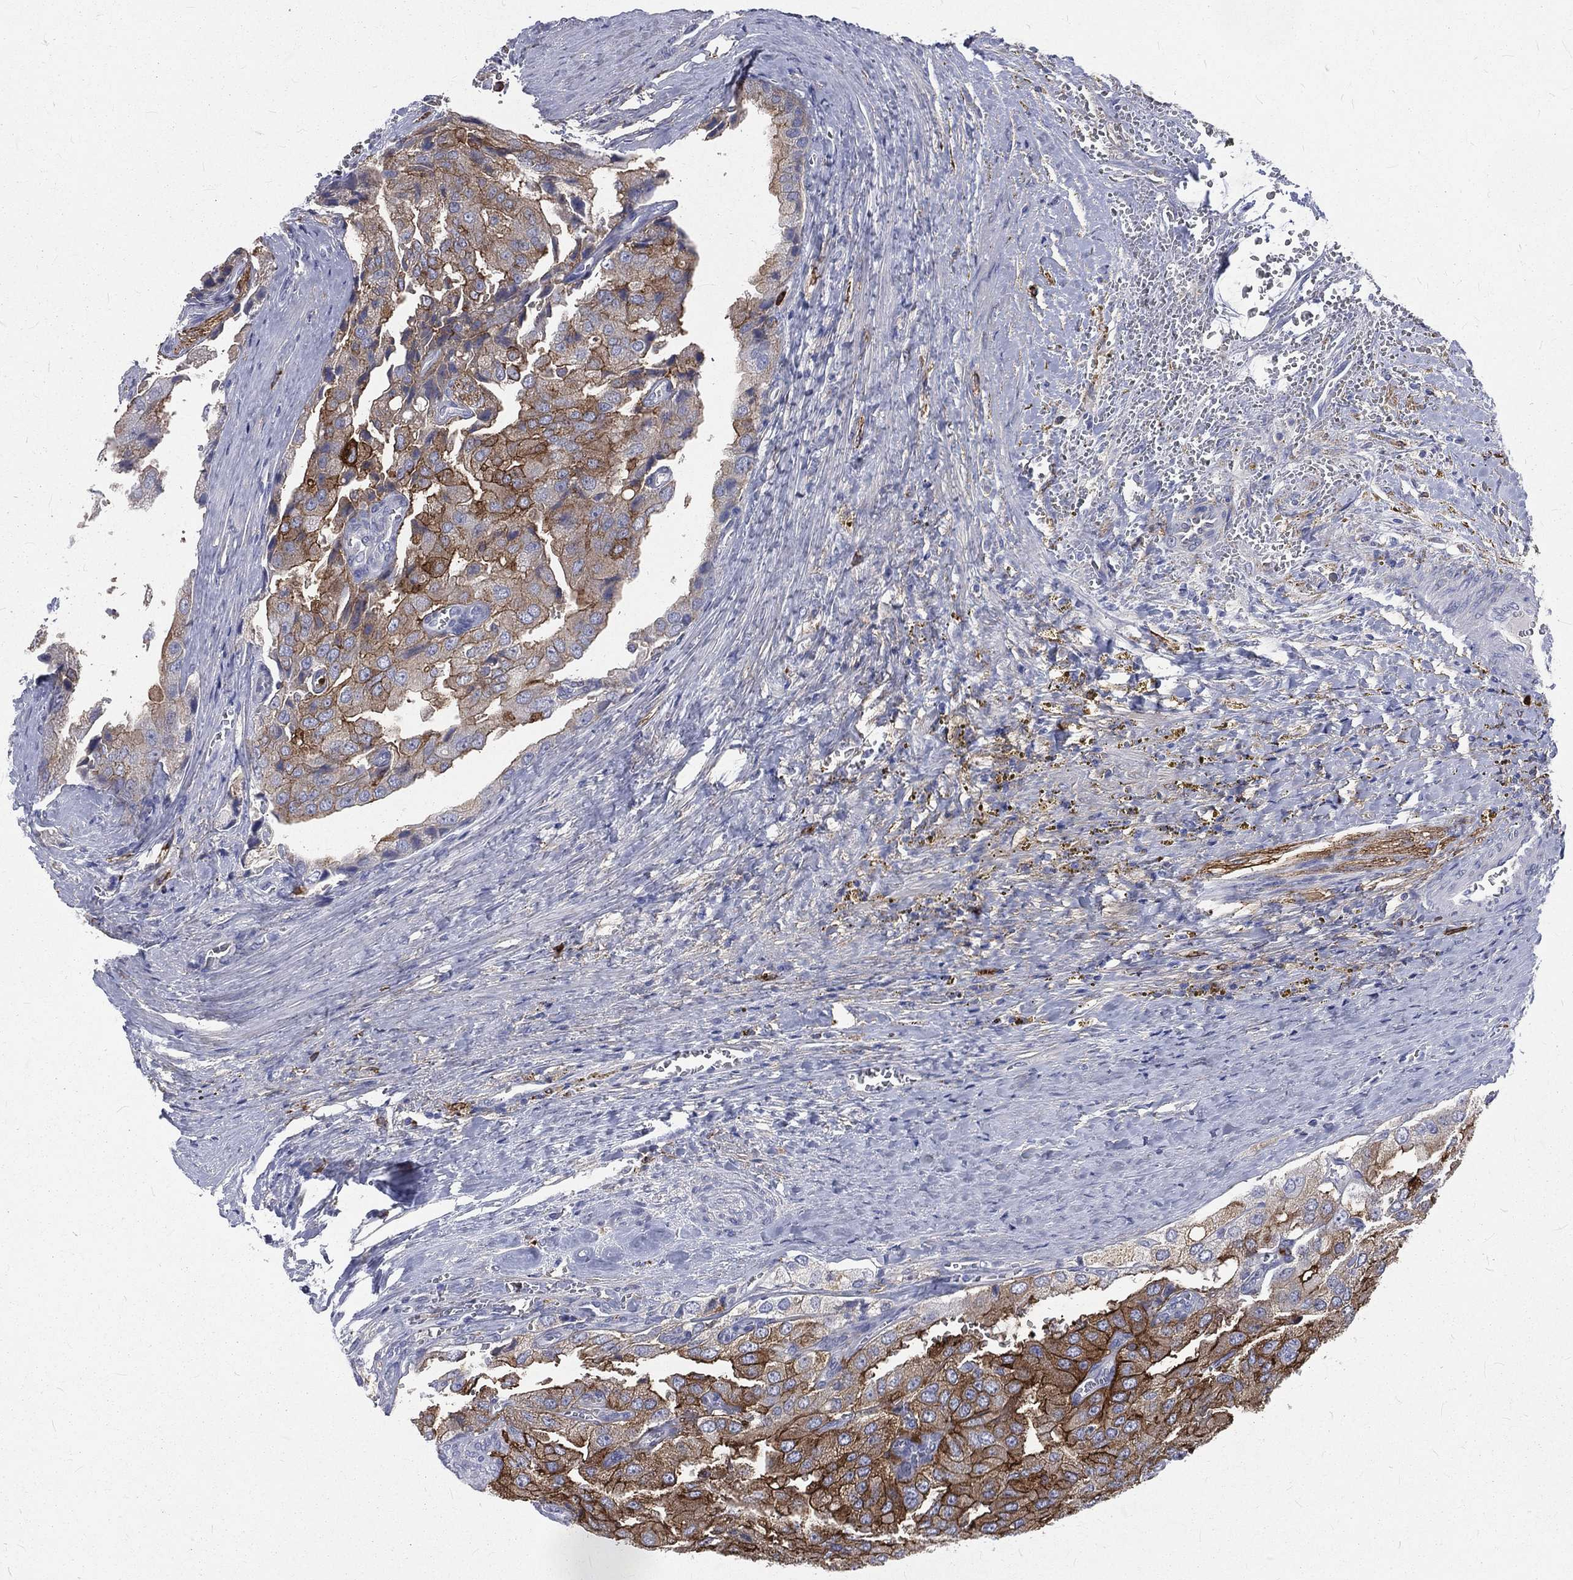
{"staining": {"intensity": "strong", "quantity": ">75%", "location": "cytoplasmic/membranous"}, "tissue": "prostate cancer", "cell_type": "Tumor cells", "image_type": "cancer", "snomed": [{"axis": "morphology", "description": "Adenocarcinoma, NOS"}, {"axis": "topography", "description": "Prostate and seminal vesicle, NOS"}, {"axis": "topography", "description": "Prostate"}], "caption": "Human prostate cancer (adenocarcinoma) stained for a protein (brown) shows strong cytoplasmic/membranous positive expression in approximately >75% of tumor cells.", "gene": "BASP1", "patient": {"sex": "male", "age": 67}}